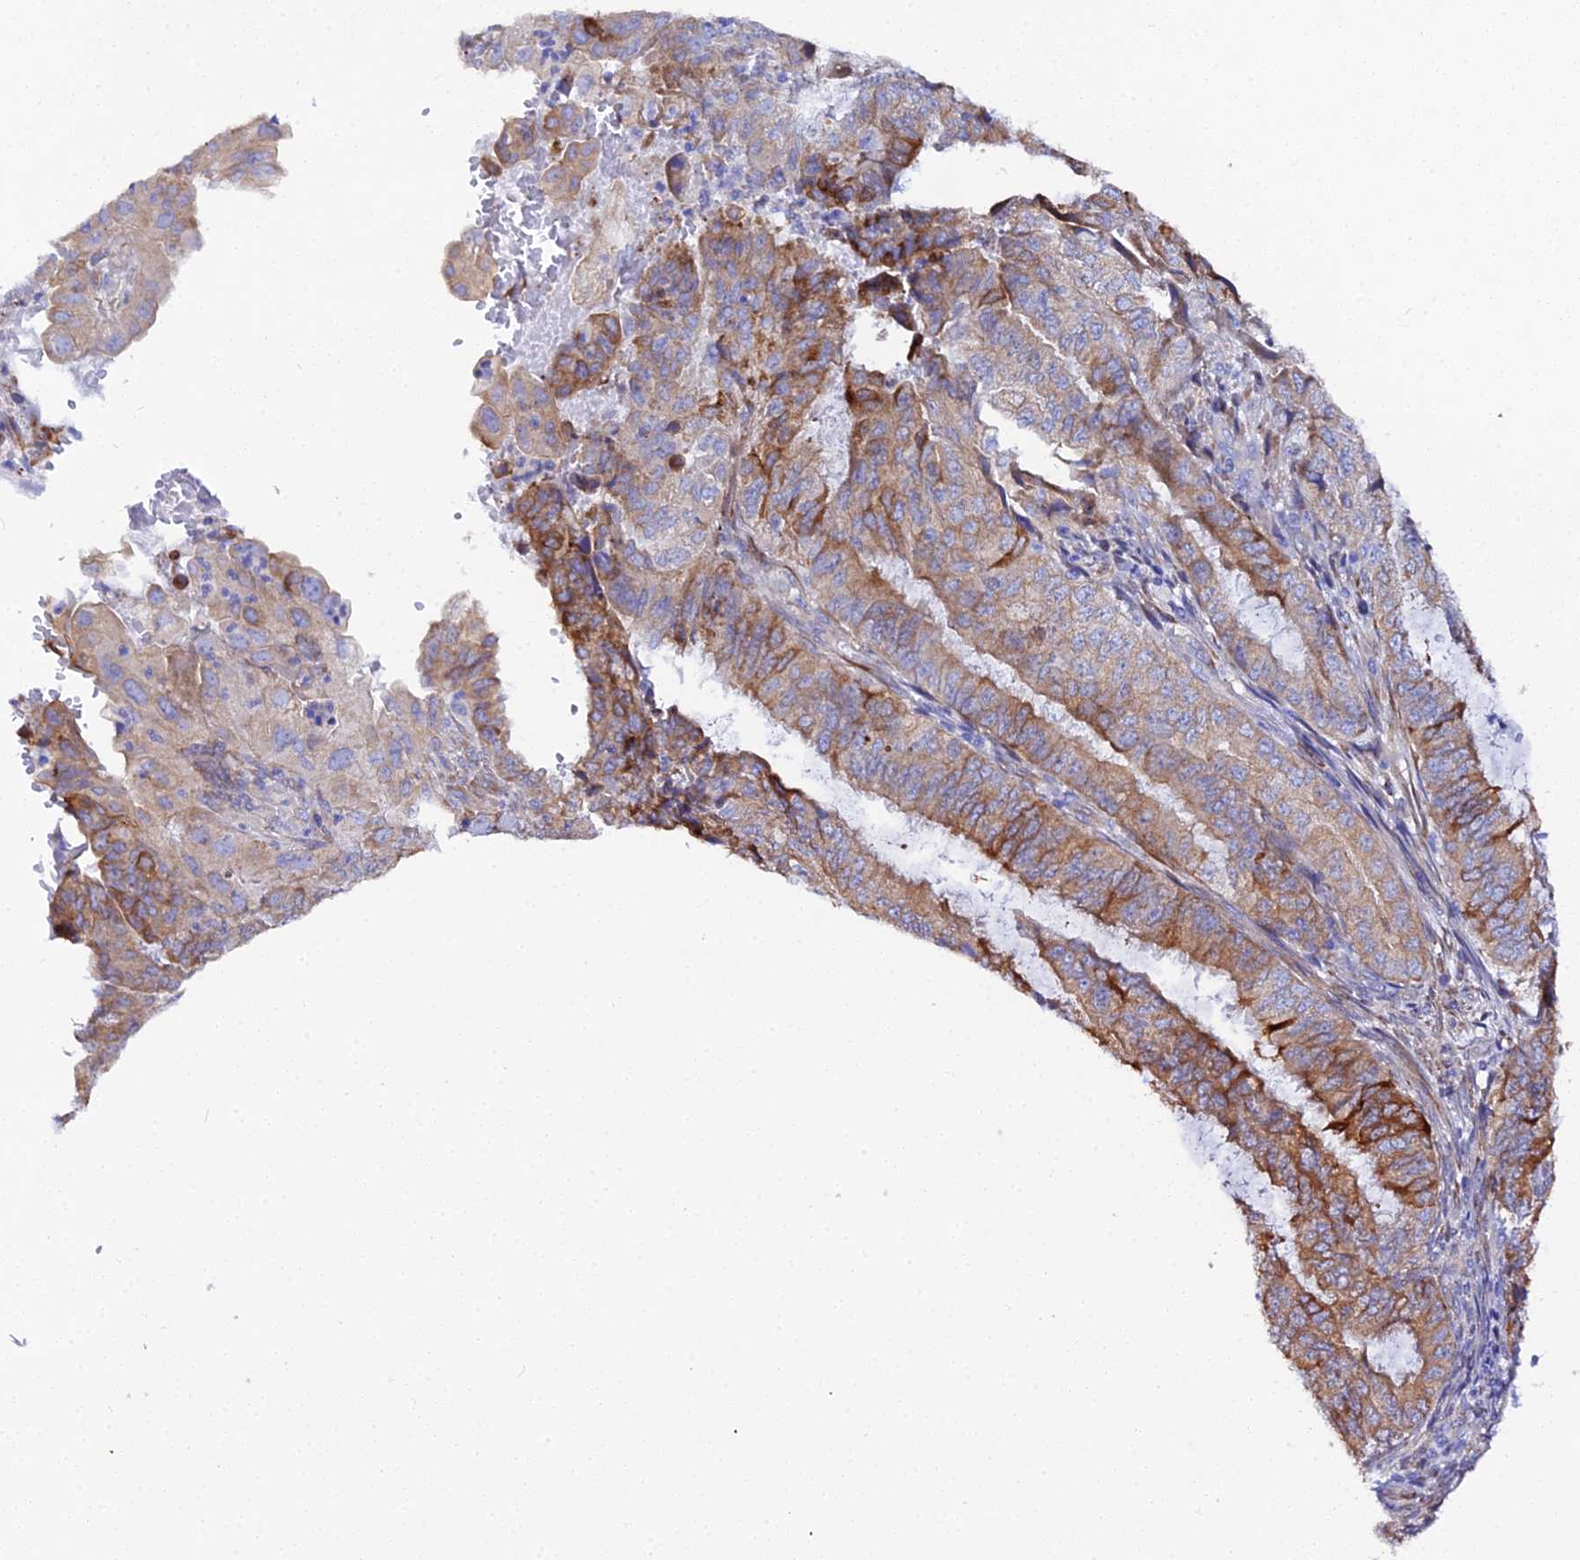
{"staining": {"intensity": "moderate", "quantity": ">75%", "location": "cytoplasmic/membranous"}, "tissue": "endometrial cancer", "cell_type": "Tumor cells", "image_type": "cancer", "snomed": [{"axis": "morphology", "description": "Adenocarcinoma, NOS"}, {"axis": "topography", "description": "Endometrium"}], "caption": "Immunohistochemical staining of endometrial adenocarcinoma exhibits moderate cytoplasmic/membranous protein expression in approximately >75% of tumor cells.", "gene": "CFAP45", "patient": {"sex": "female", "age": 51}}